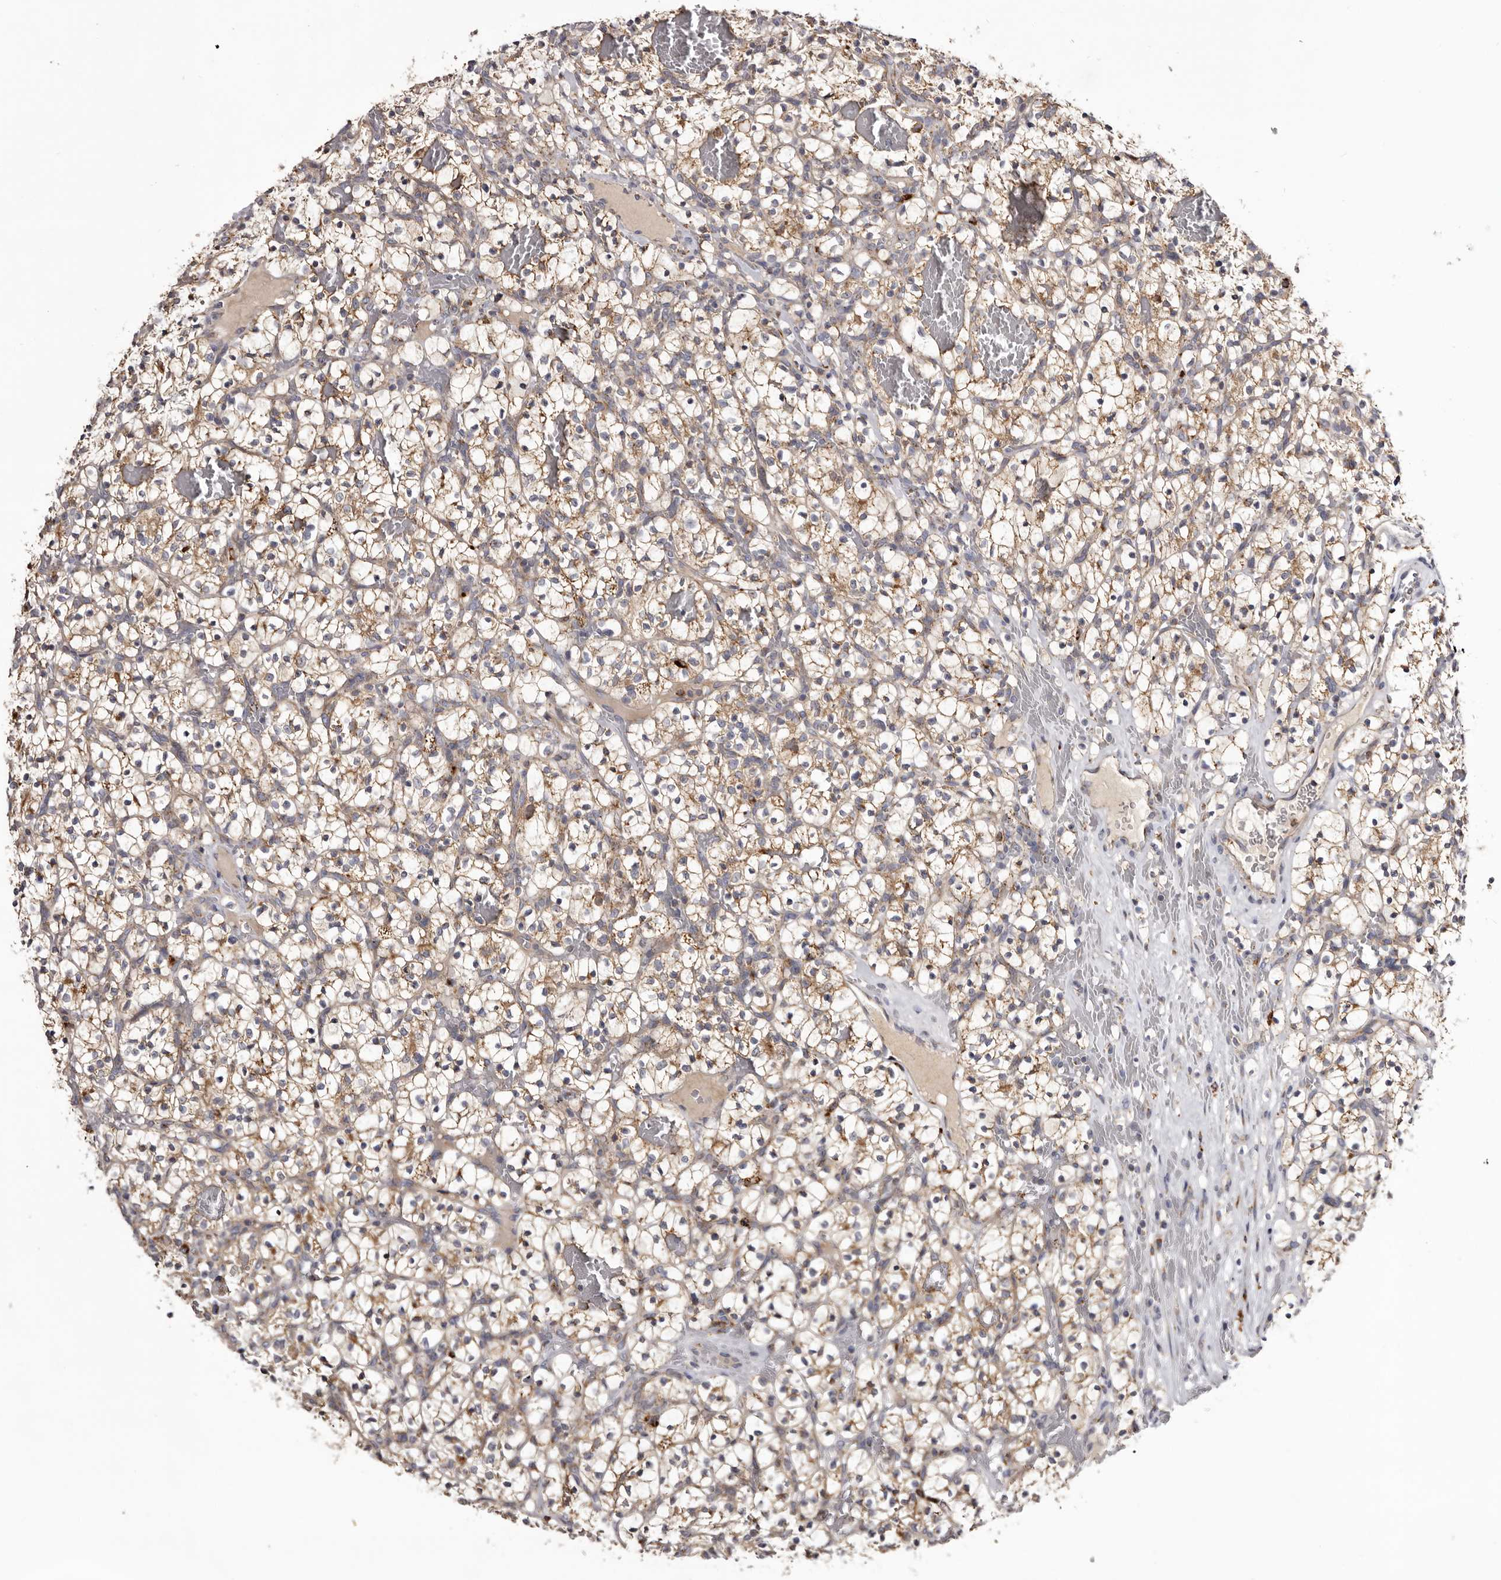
{"staining": {"intensity": "moderate", "quantity": ">75%", "location": "cytoplasmic/membranous"}, "tissue": "renal cancer", "cell_type": "Tumor cells", "image_type": "cancer", "snomed": [{"axis": "morphology", "description": "Adenocarcinoma, NOS"}, {"axis": "topography", "description": "Kidney"}], "caption": "IHC of renal adenocarcinoma reveals medium levels of moderate cytoplasmic/membranous staining in about >75% of tumor cells.", "gene": "MECR", "patient": {"sex": "female", "age": 57}}